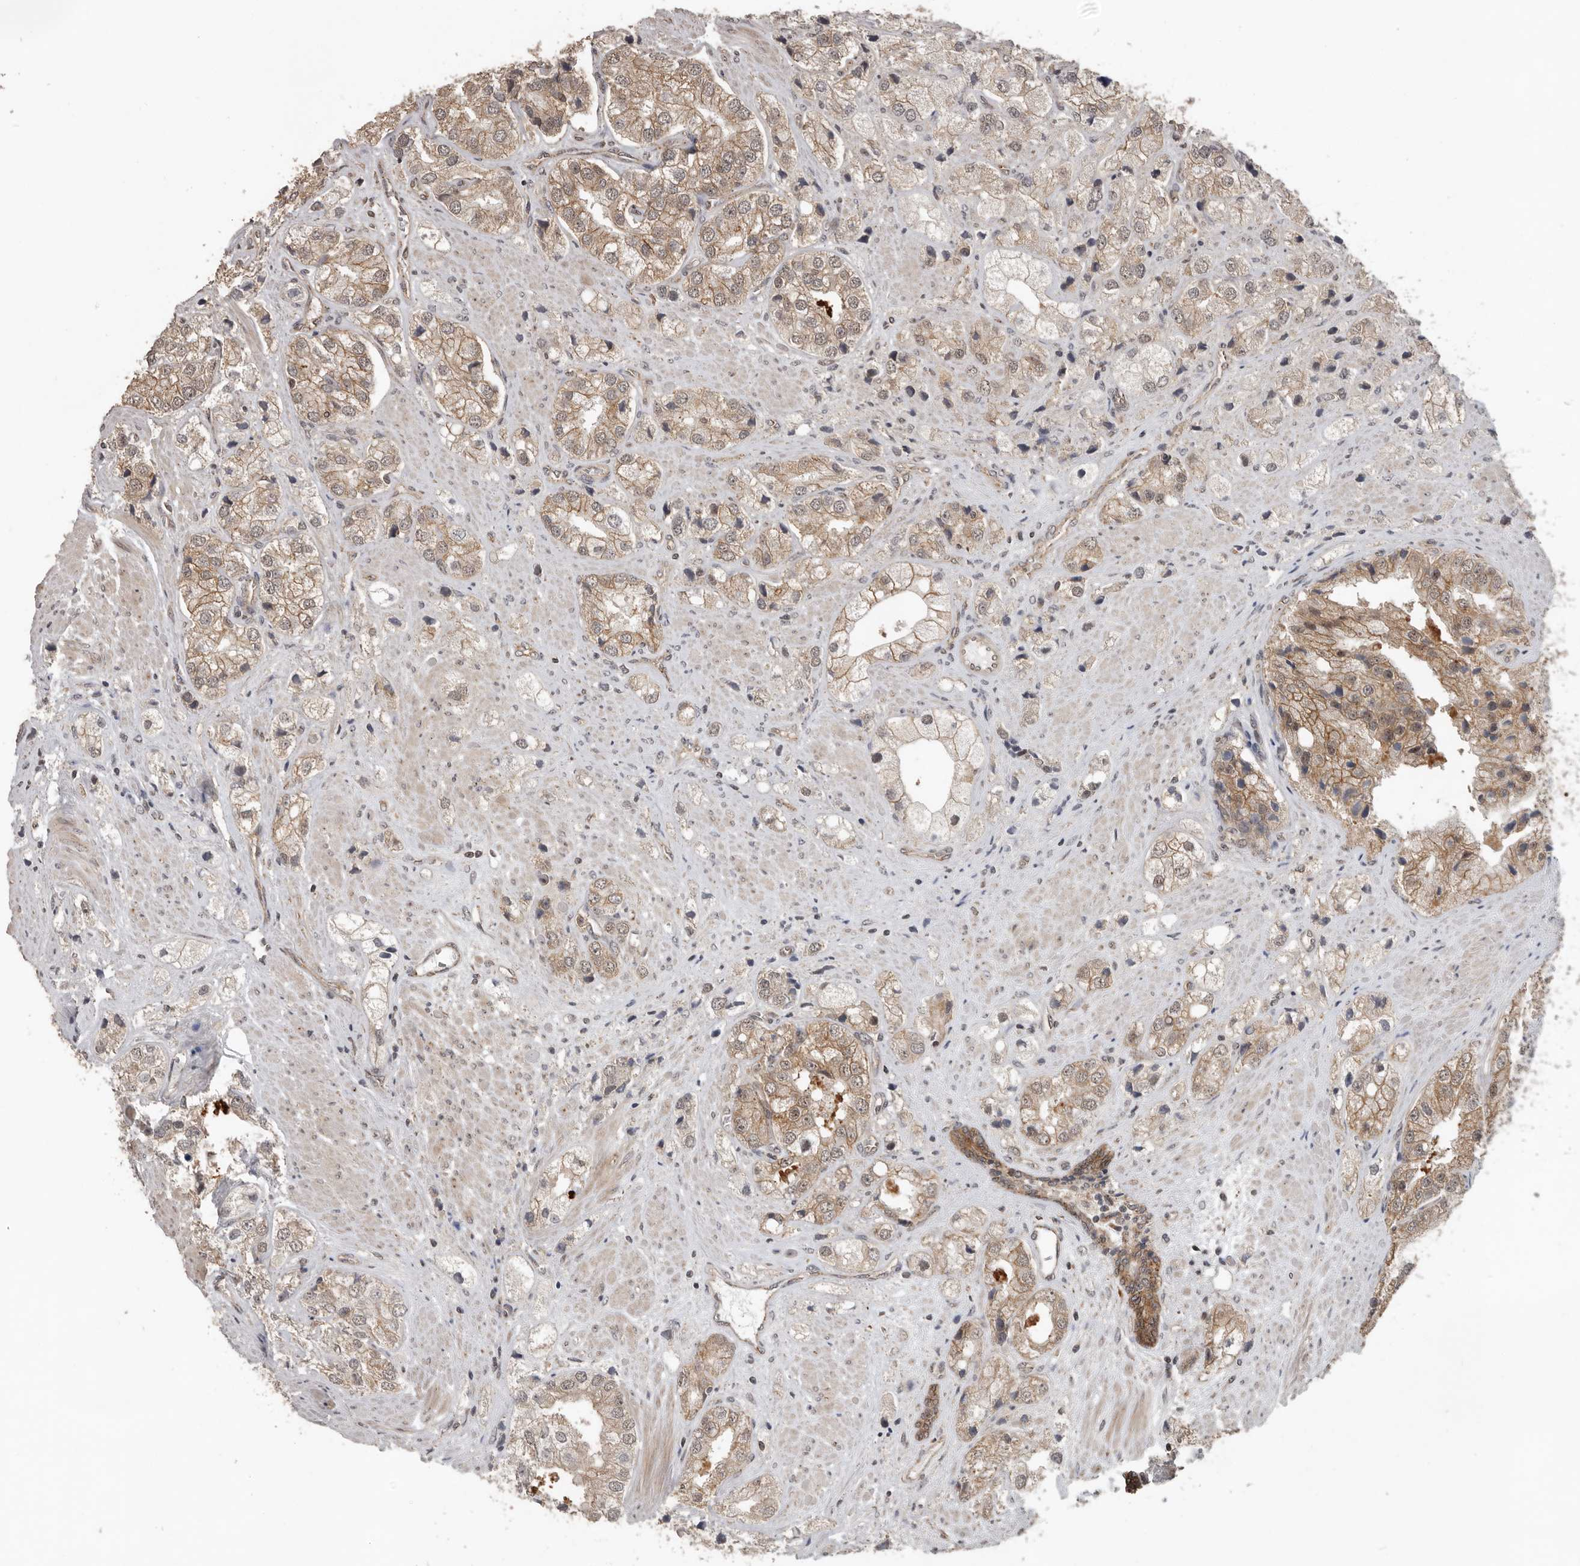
{"staining": {"intensity": "moderate", "quantity": "25%-75%", "location": "cytoplasmic/membranous"}, "tissue": "prostate cancer", "cell_type": "Tumor cells", "image_type": "cancer", "snomed": [{"axis": "morphology", "description": "Adenocarcinoma, High grade"}, {"axis": "topography", "description": "Prostate"}], "caption": "Protein expression analysis of prostate adenocarcinoma (high-grade) exhibits moderate cytoplasmic/membranous expression in about 25%-75% of tumor cells.", "gene": "CEP350", "patient": {"sex": "male", "age": 50}}